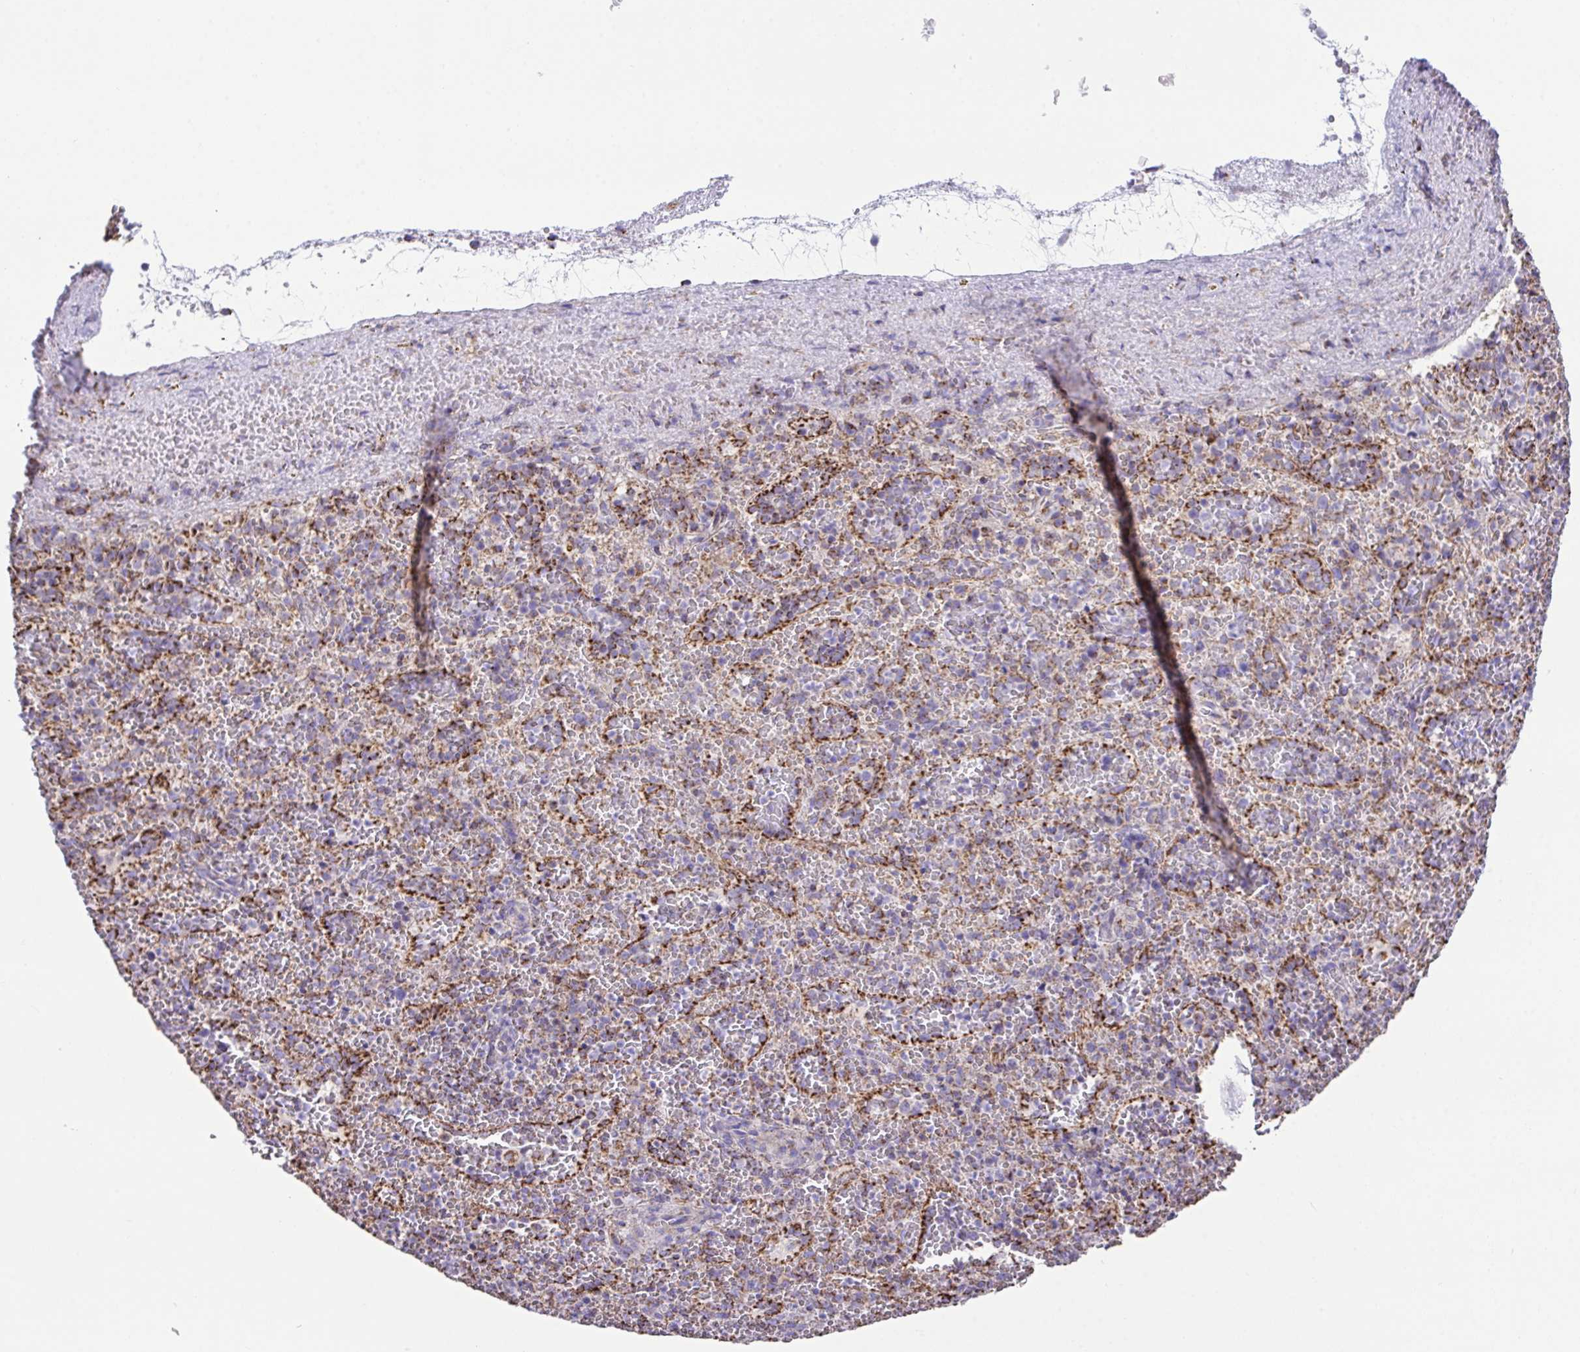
{"staining": {"intensity": "moderate", "quantity": "<25%", "location": "cytoplasmic/membranous"}, "tissue": "spleen", "cell_type": "Cells in red pulp", "image_type": "normal", "snomed": [{"axis": "morphology", "description": "Normal tissue, NOS"}, {"axis": "topography", "description": "Spleen"}], "caption": "Immunohistochemical staining of normal human spleen reveals <25% levels of moderate cytoplasmic/membranous protein expression in approximately <25% of cells in red pulp. (DAB (3,3'-diaminobenzidine) = brown stain, brightfield microscopy at high magnification).", "gene": "PCMTD2", "patient": {"sex": "female", "age": 50}}